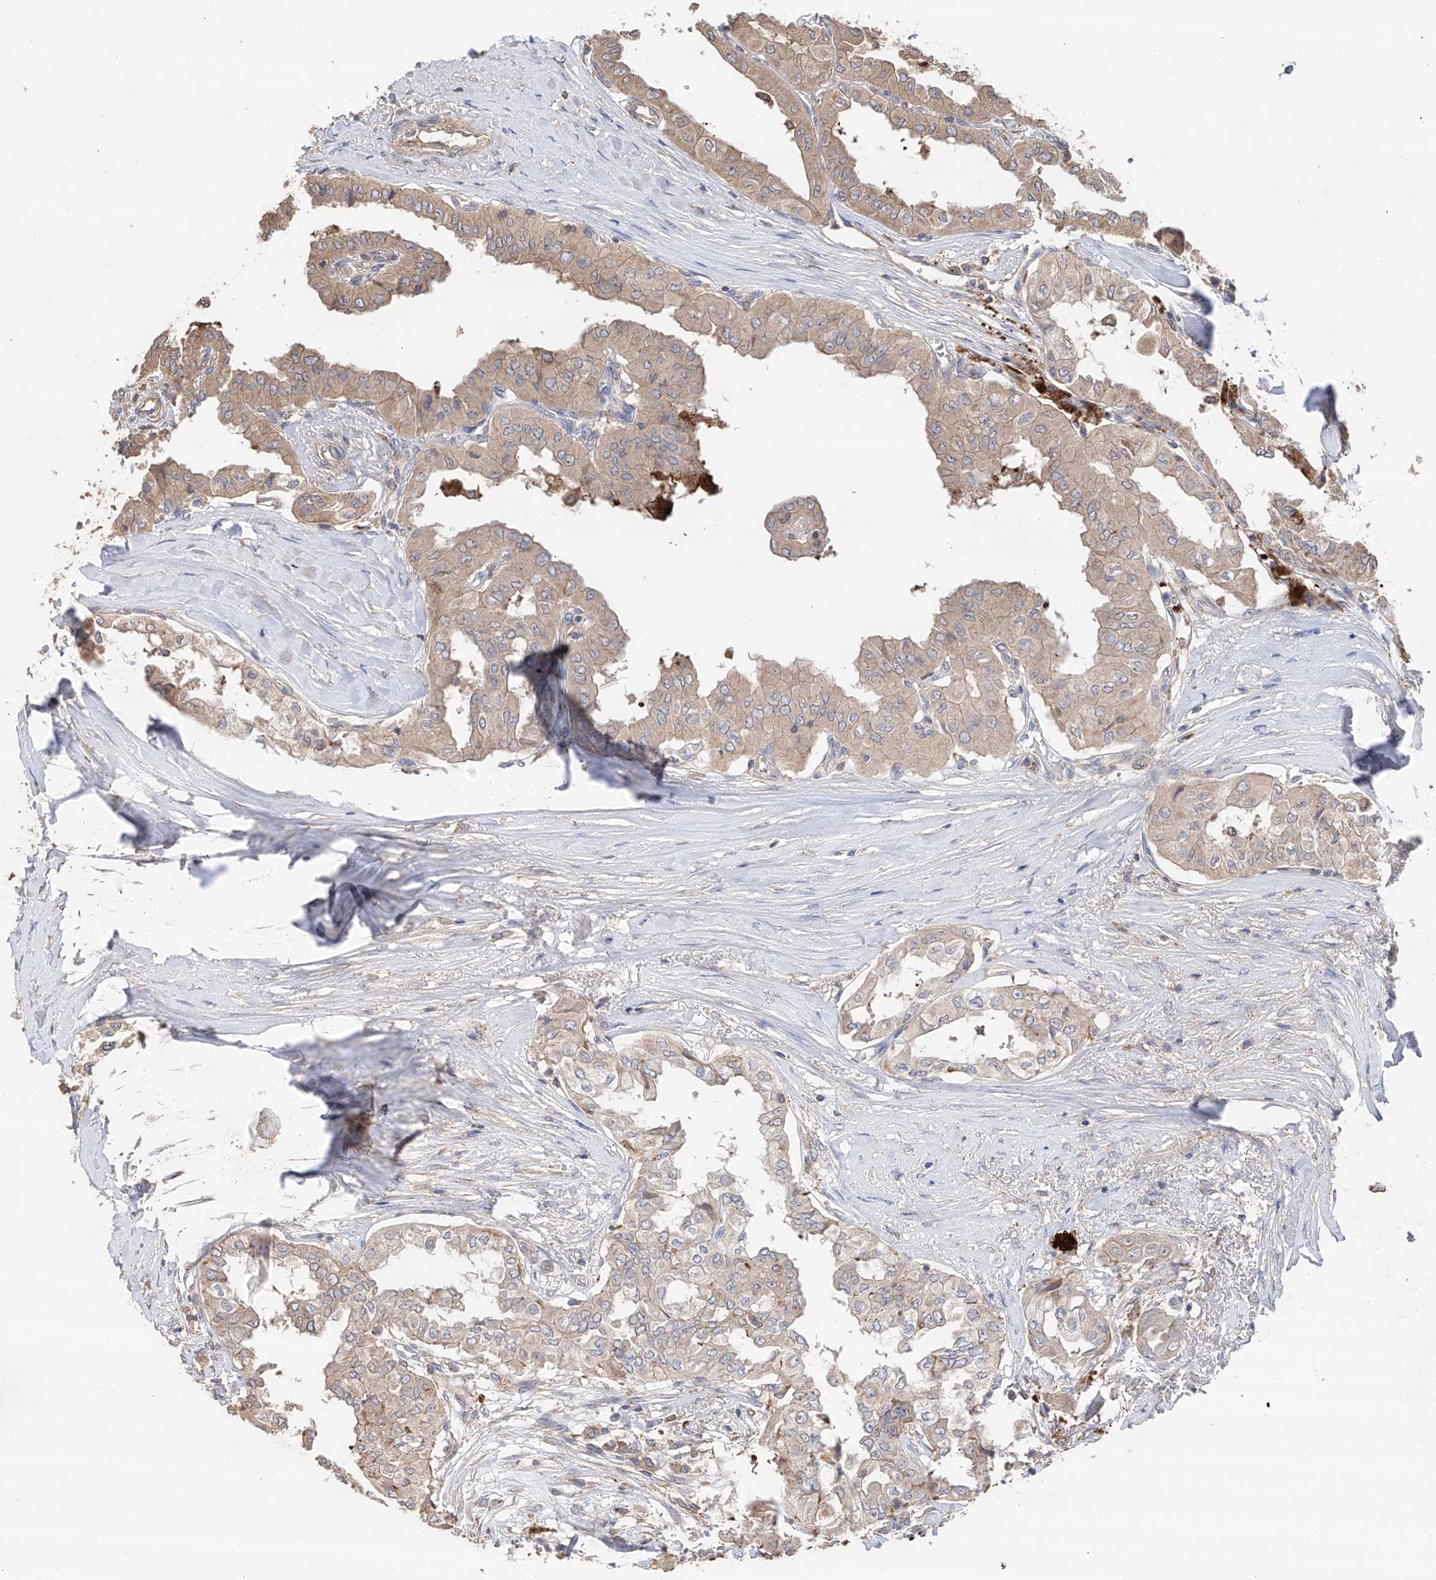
{"staining": {"intensity": "weak", "quantity": ">75%", "location": "cytoplasmic/membranous"}, "tissue": "thyroid cancer", "cell_type": "Tumor cells", "image_type": "cancer", "snomed": [{"axis": "morphology", "description": "Papillary adenocarcinoma, NOS"}, {"axis": "topography", "description": "Thyroid gland"}], "caption": "Human thyroid cancer stained with a protein marker demonstrates weak staining in tumor cells.", "gene": "EDN1", "patient": {"sex": "female", "age": 59}}